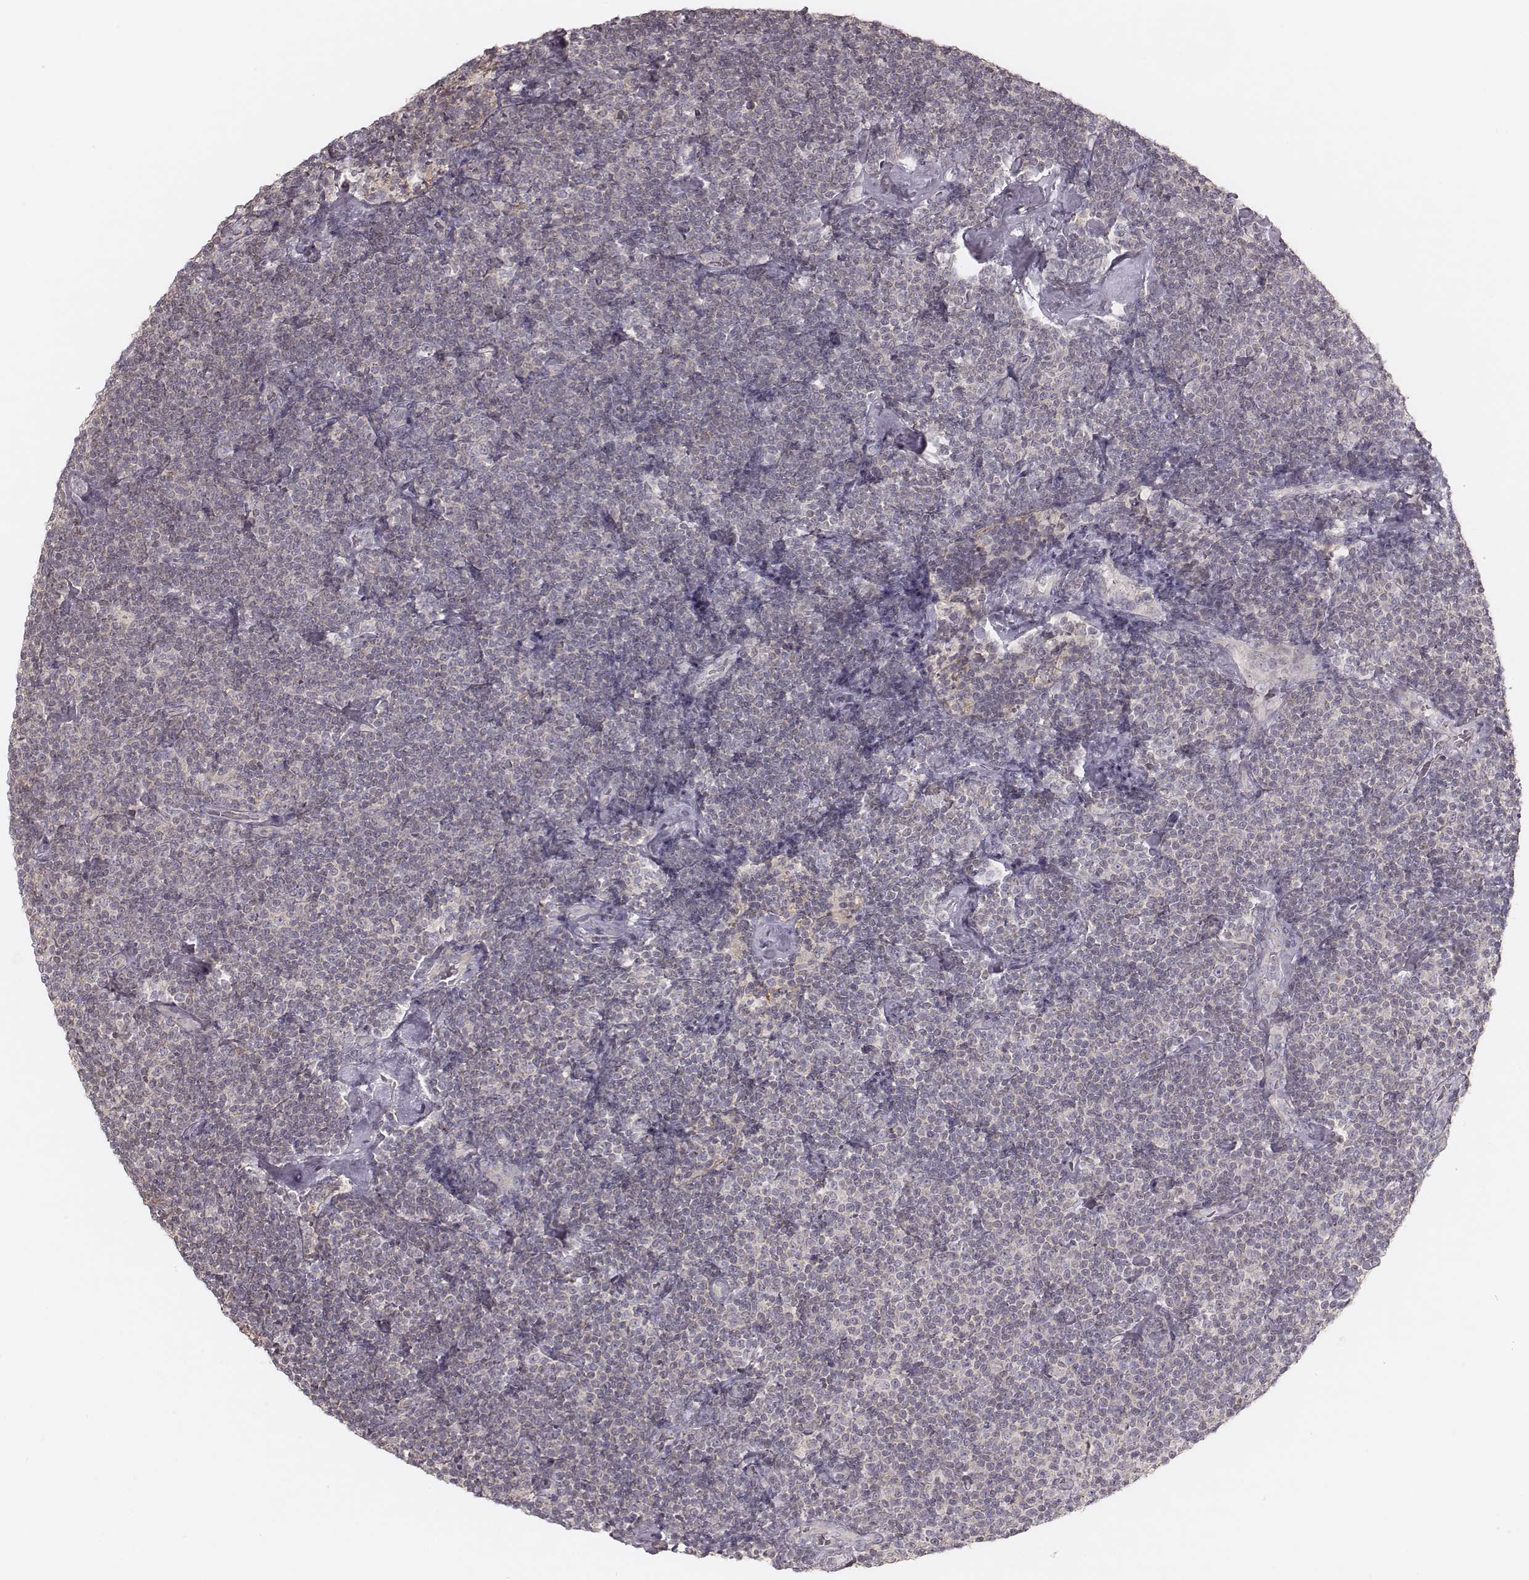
{"staining": {"intensity": "weak", "quantity": ">75%", "location": "cytoplasmic/membranous"}, "tissue": "lymphoma", "cell_type": "Tumor cells", "image_type": "cancer", "snomed": [{"axis": "morphology", "description": "Malignant lymphoma, non-Hodgkin's type, Low grade"}, {"axis": "topography", "description": "Lymph node"}], "caption": "Protein analysis of lymphoma tissue exhibits weak cytoplasmic/membranous staining in about >75% of tumor cells.", "gene": "TDRD5", "patient": {"sex": "male", "age": 81}}